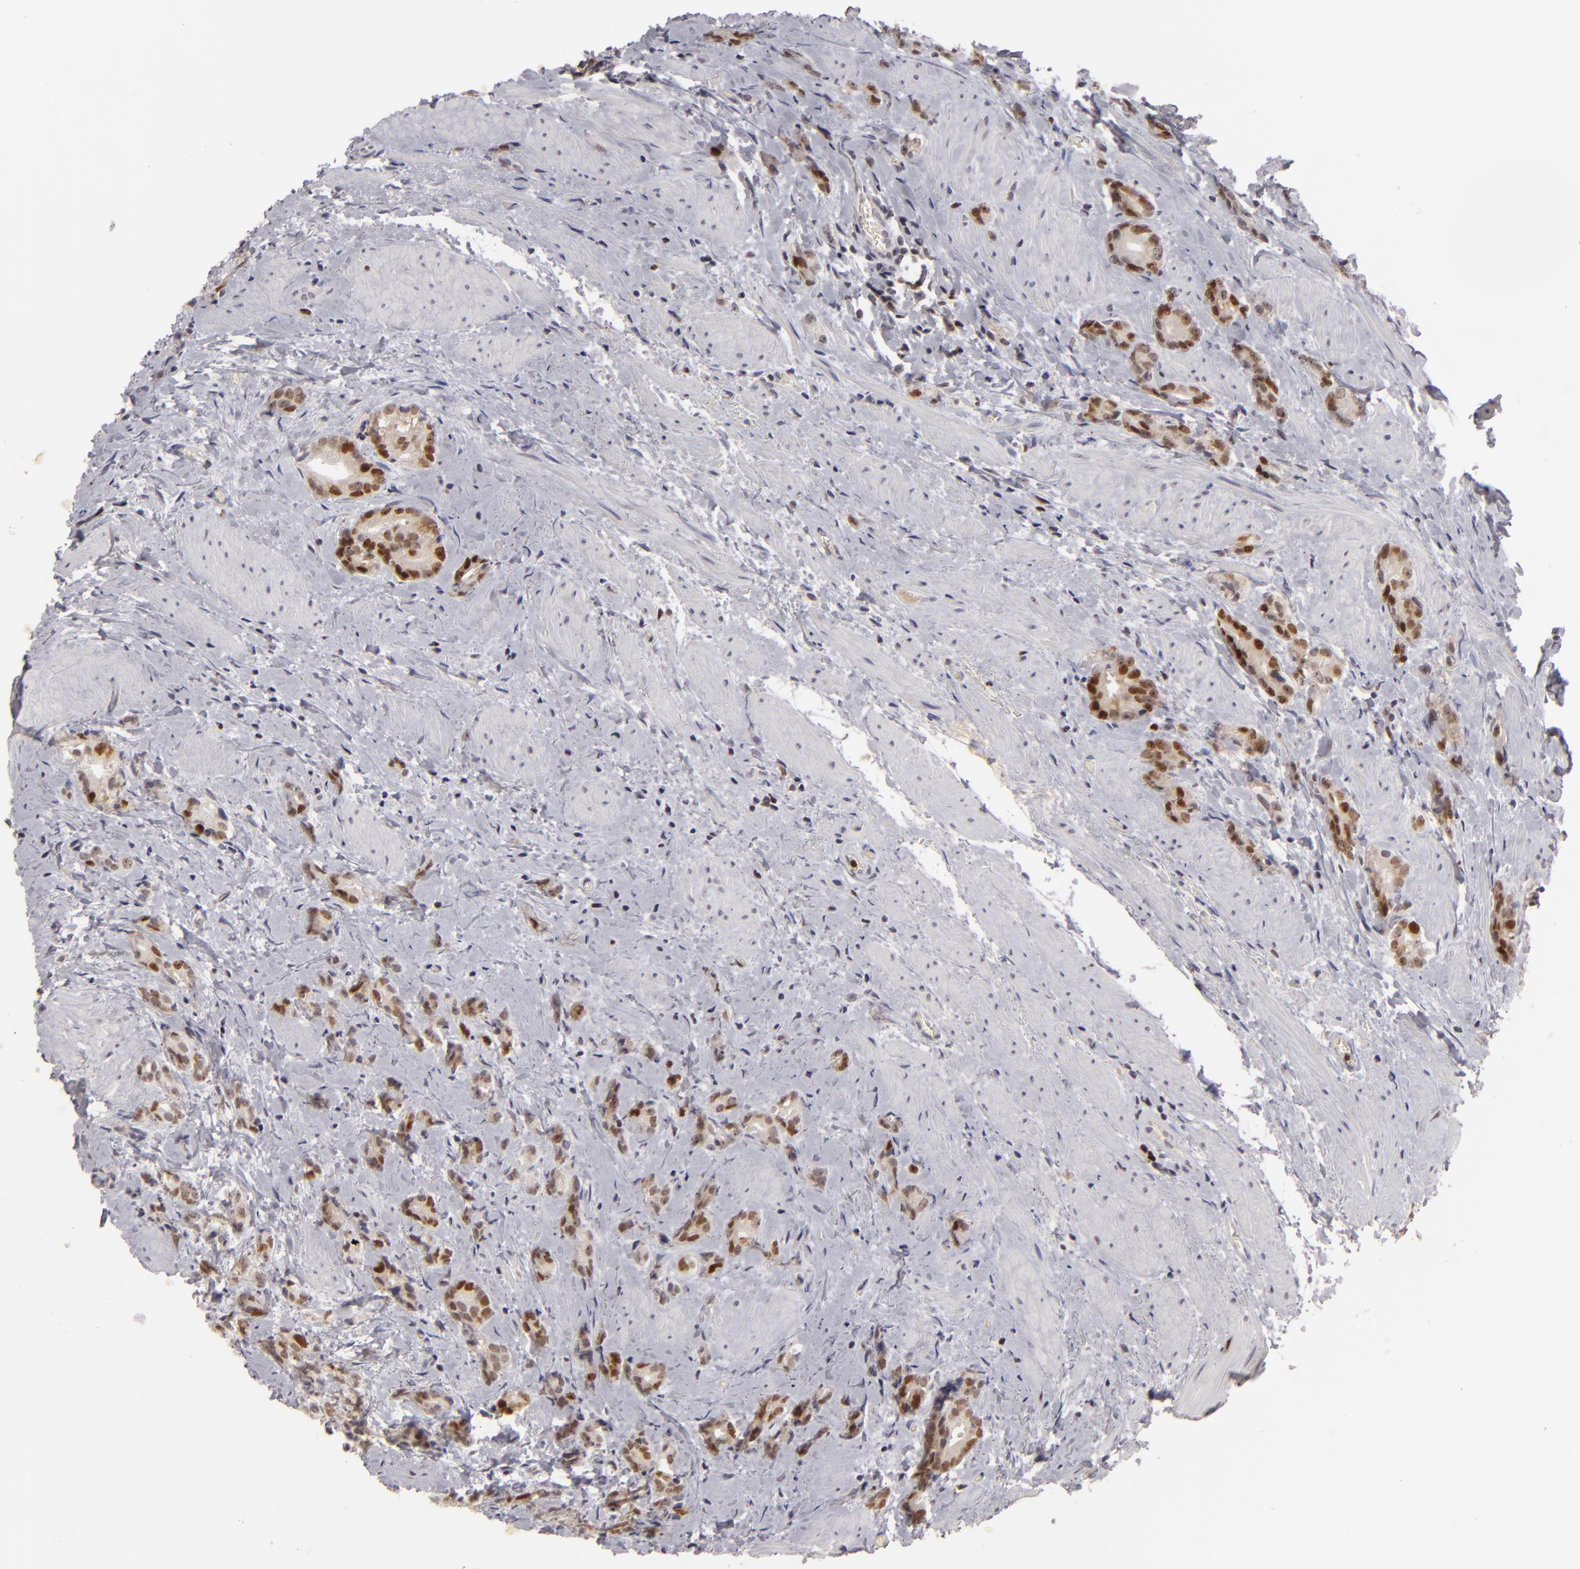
{"staining": {"intensity": "strong", "quantity": ">75%", "location": "nuclear"}, "tissue": "prostate cancer", "cell_type": "Tumor cells", "image_type": "cancer", "snomed": [{"axis": "morphology", "description": "Adenocarcinoma, Medium grade"}, {"axis": "topography", "description": "Prostate"}], "caption": "Immunohistochemistry (IHC) (DAB) staining of prostate cancer demonstrates strong nuclear protein staining in approximately >75% of tumor cells.", "gene": "FEN1", "patient": {"sex": "male", "age": 59}}